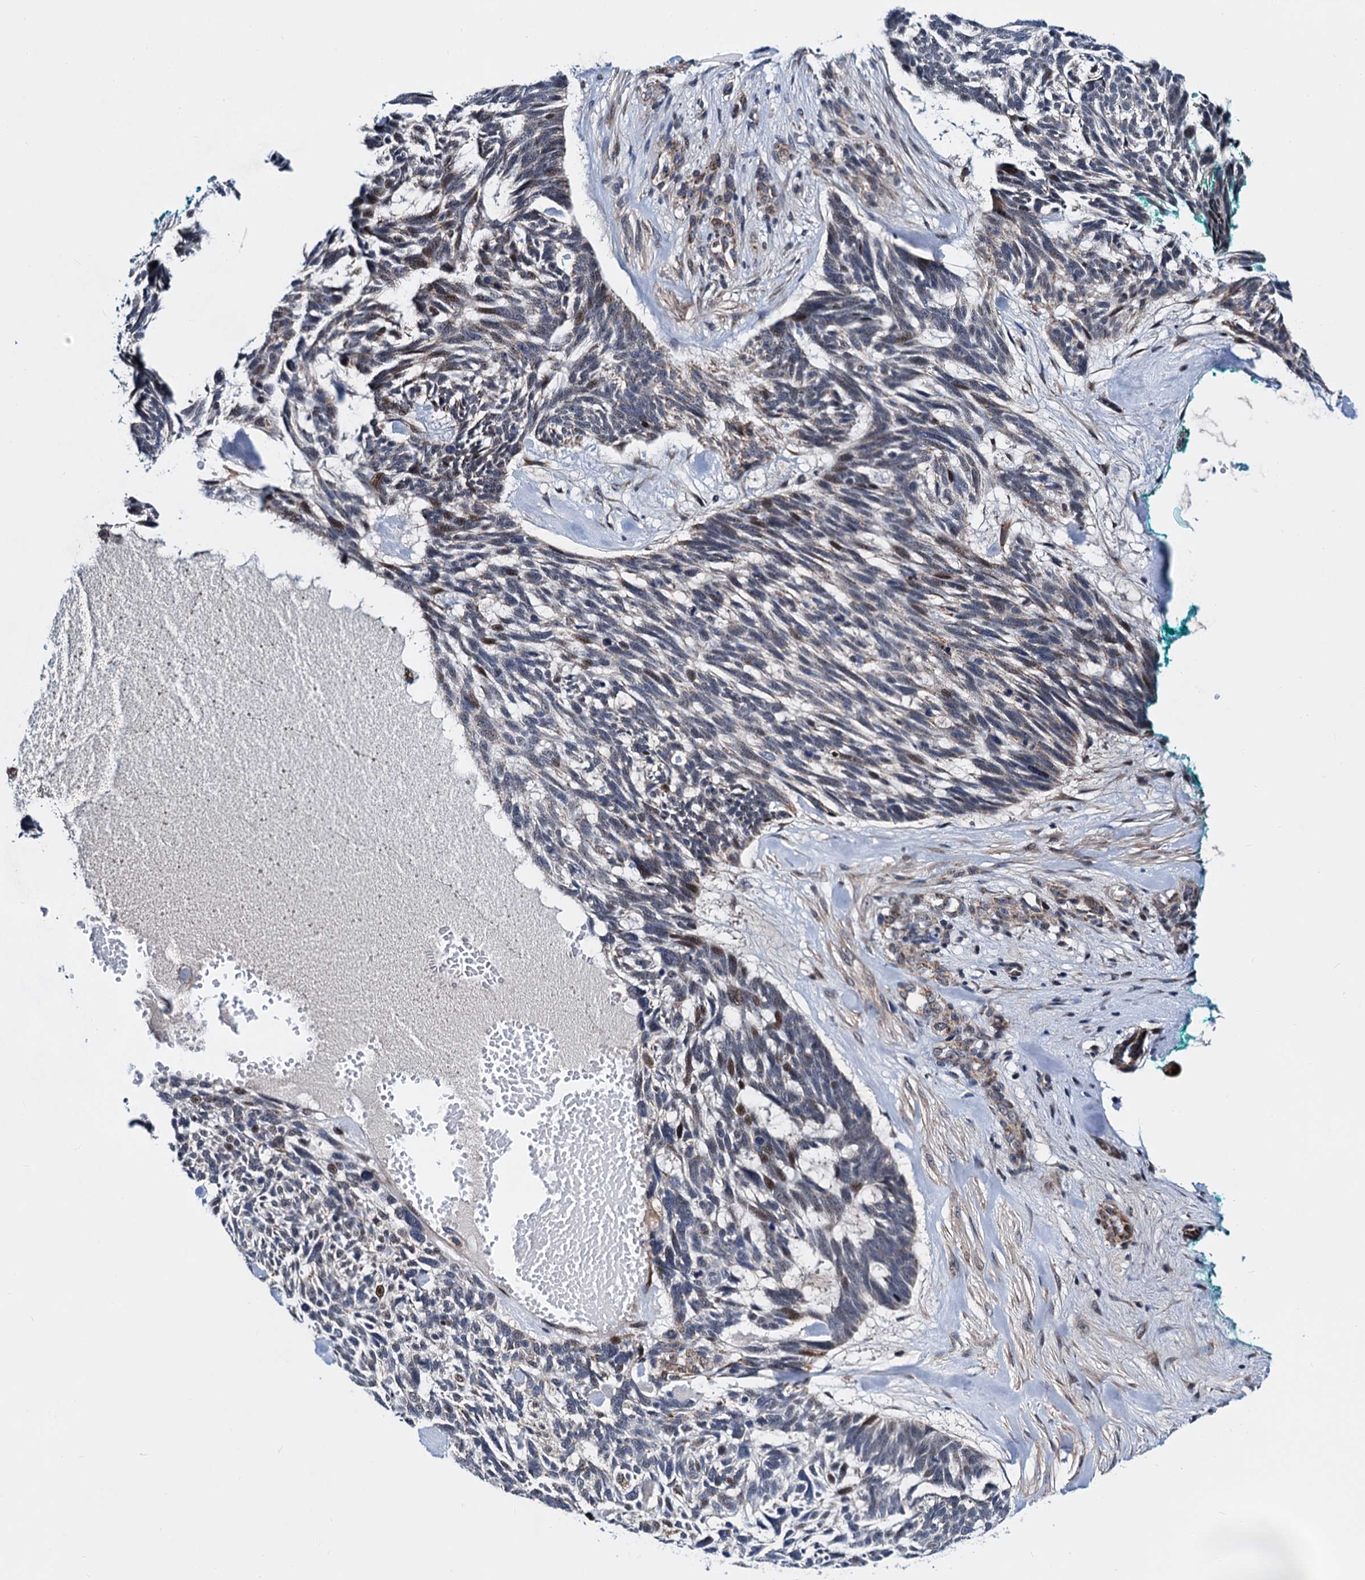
{"staining": {"intensity": "moderate", "quantity": "<25%", "location": "nuclear"}, "tissue": "skin cancer", "cell_type": "Tumor cells", "image_type": "cancer", "snomed": [{"axis": "morphology", "description": "Basal cell carcinoma"}, {"axis": "topography", "description": "Skin"}], "caption": "IHC (DAB) staining of human skin cancer (basal cell carcinoma) reveals moderate nuclear protein staining in approximately <25% of tumor cells.", "gene": "COA4", "patient": {"sex": "male", "age": 88}}